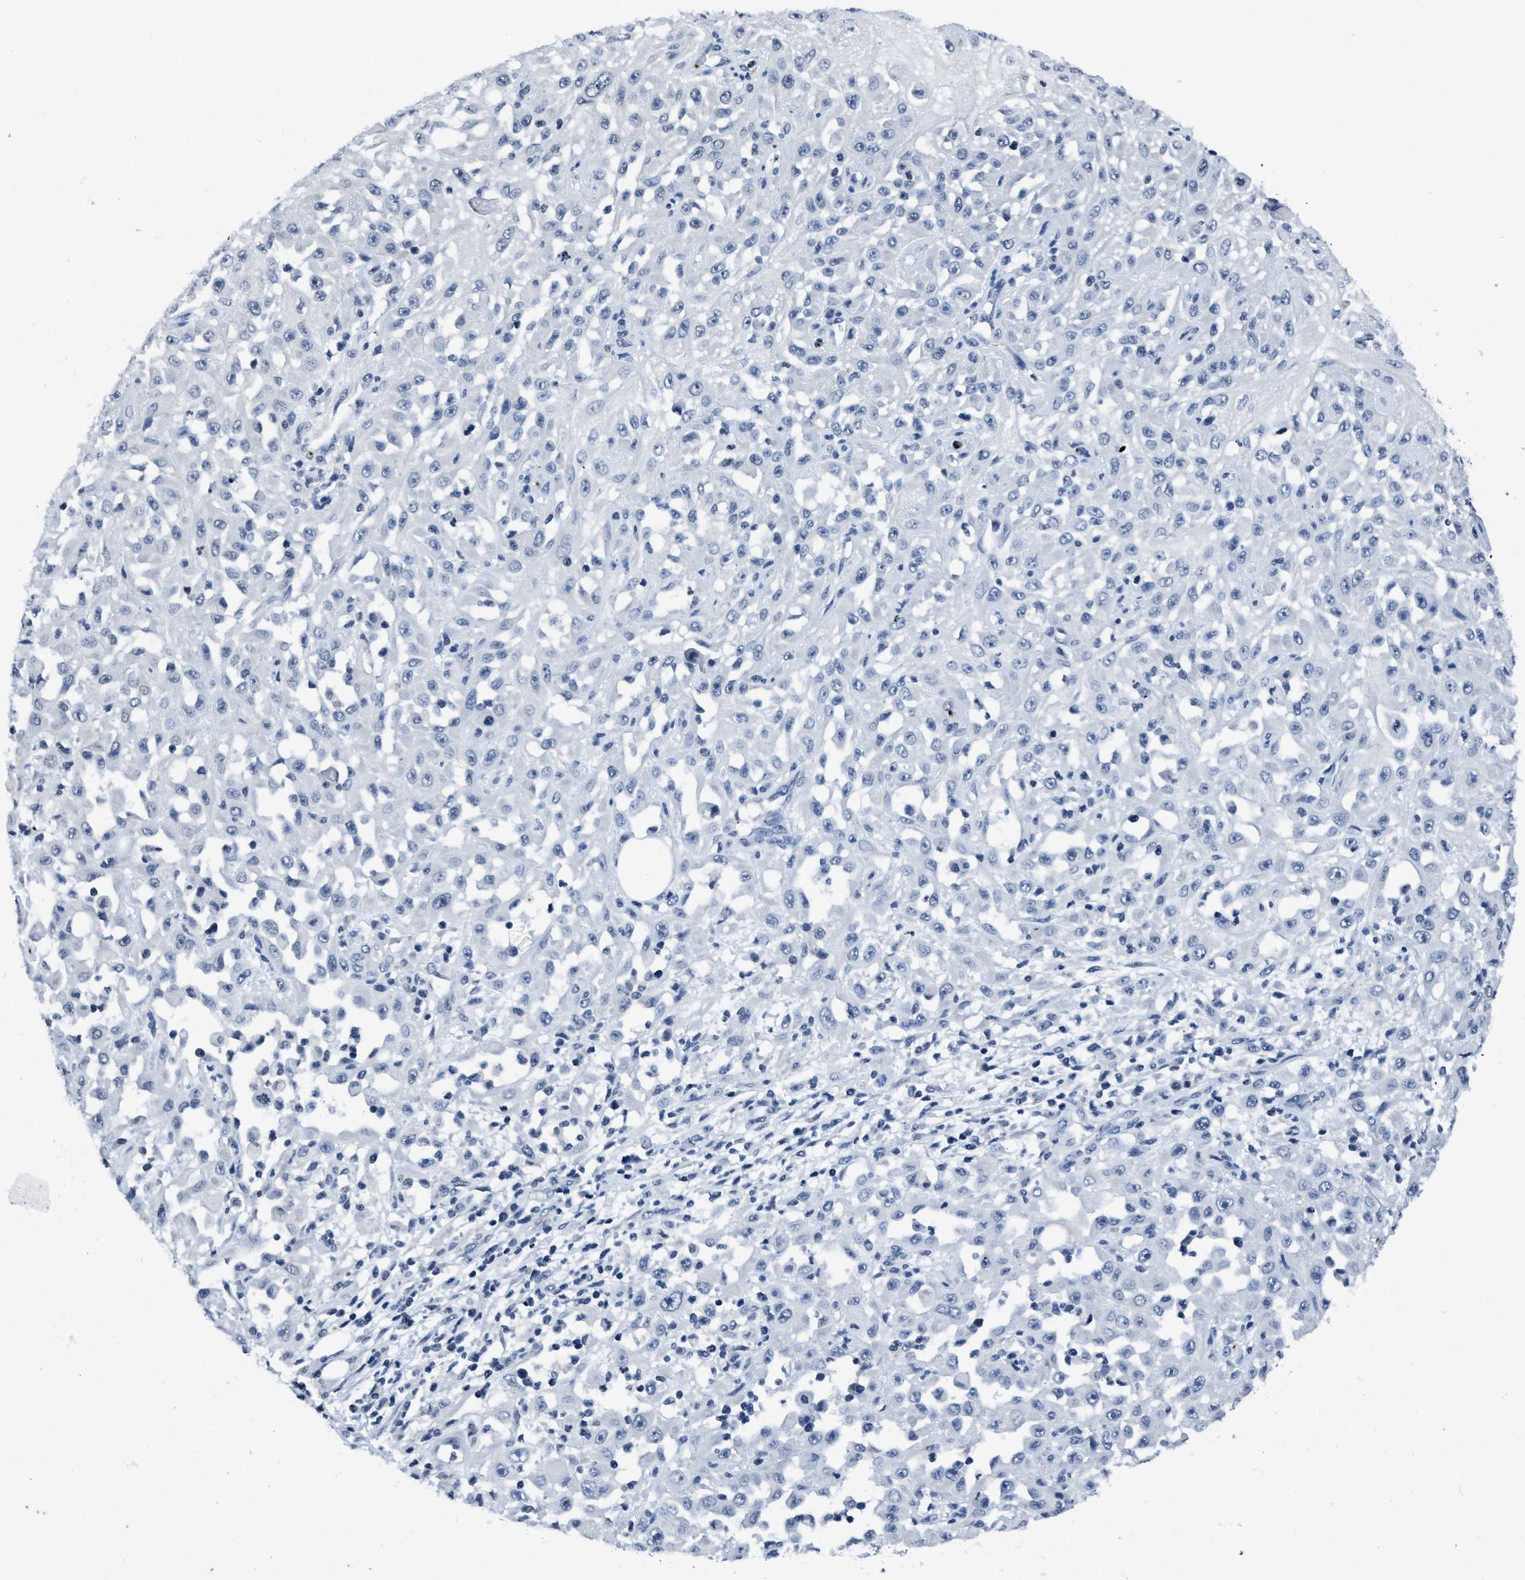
{"staining": {"intensity": "negative", "quantity": "none", "location": "none"}, "tissue": "skin cancer", "cell_type": "Tumor cells", "image_type": "cancer", "snomed": [{"axis": "morphology", "description": "Squamous cell carcinoma, NOS"}, {"axis": "morphology", "description": "Squamous cell carcinoma, metastatic, NOS"}, {"axis": "topography", "description": "Skin"}, {"axis": "topography", "description": "Lymph node"}], "caption": "Tumor cells show no significant staining in skin cancer (metastatic squamous cell carcinoma). (DAB (3,3'-diaminobenzidine) immunohistochemistry (IHC) with hematoxylin counter stain).", "gene": "ITGA2B", "patient": {"sex": "male", "age": 75}}